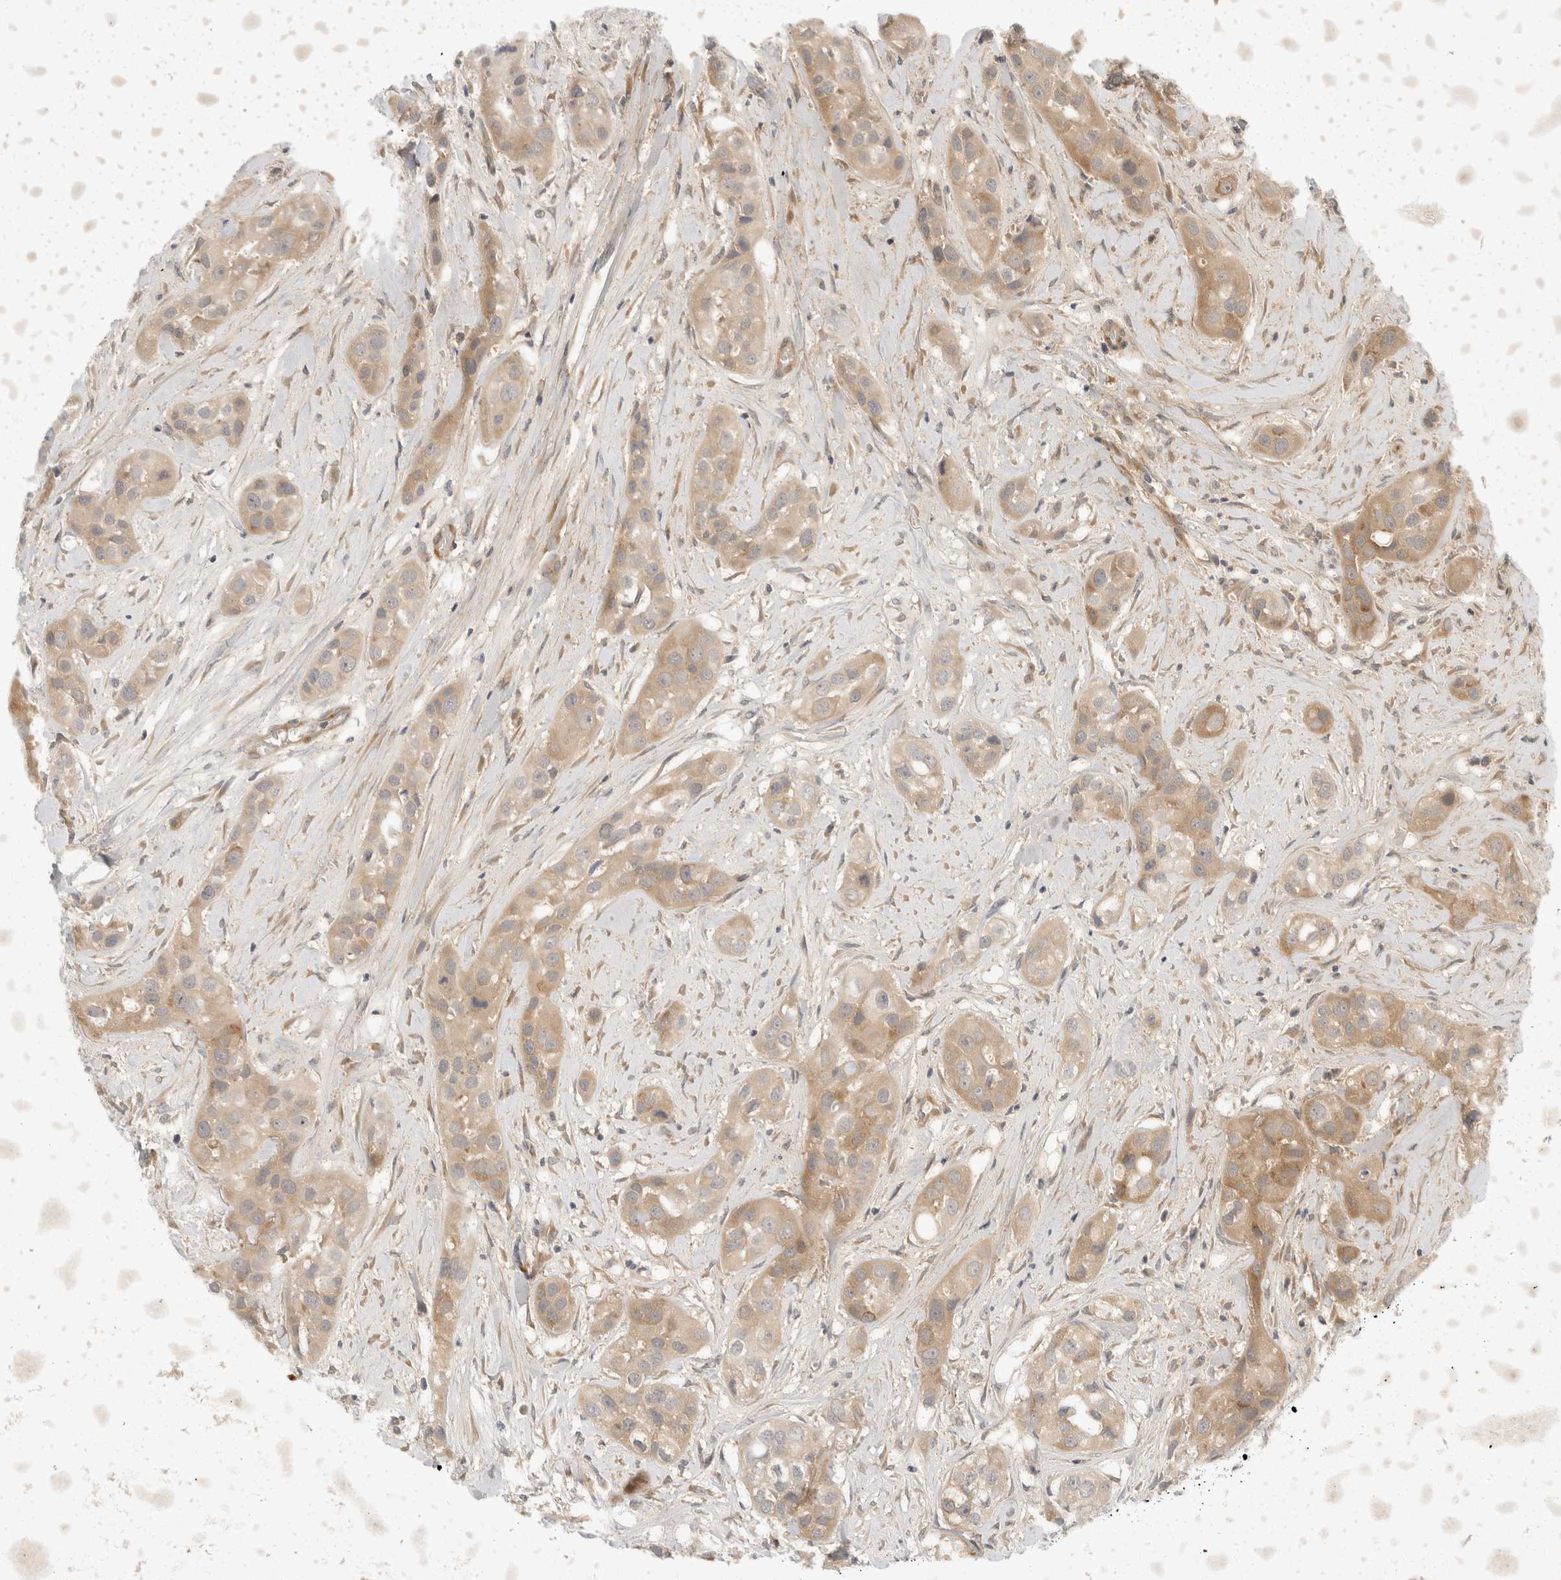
{"staining": {"intensity": "weak", "quantity": ">75%", "location": "cytoplasmic/membranous"}, "tissue": "head and neck cancer", "cell_type": "Tumor cells", "image_type": "cancer", "snomed": [{"axis": "morphology", "description": "Normal tissue, NOS"}, {"axis": "morphology", "description": "Squamous cell carcinoma, NOS"}, {"axis": "topography", "description": "Skeletal muscle"}, {"axis": "topography", "description": "Head-Neck"}], "caption": "Immunohistochemistry of human head and neck cancer demonstrates low levels of weak cytoplasmic/membranous staining in about >75% of tumor cells.", "gene": "EIF4G3", "patient": {"sex": "male", "age": 51}}